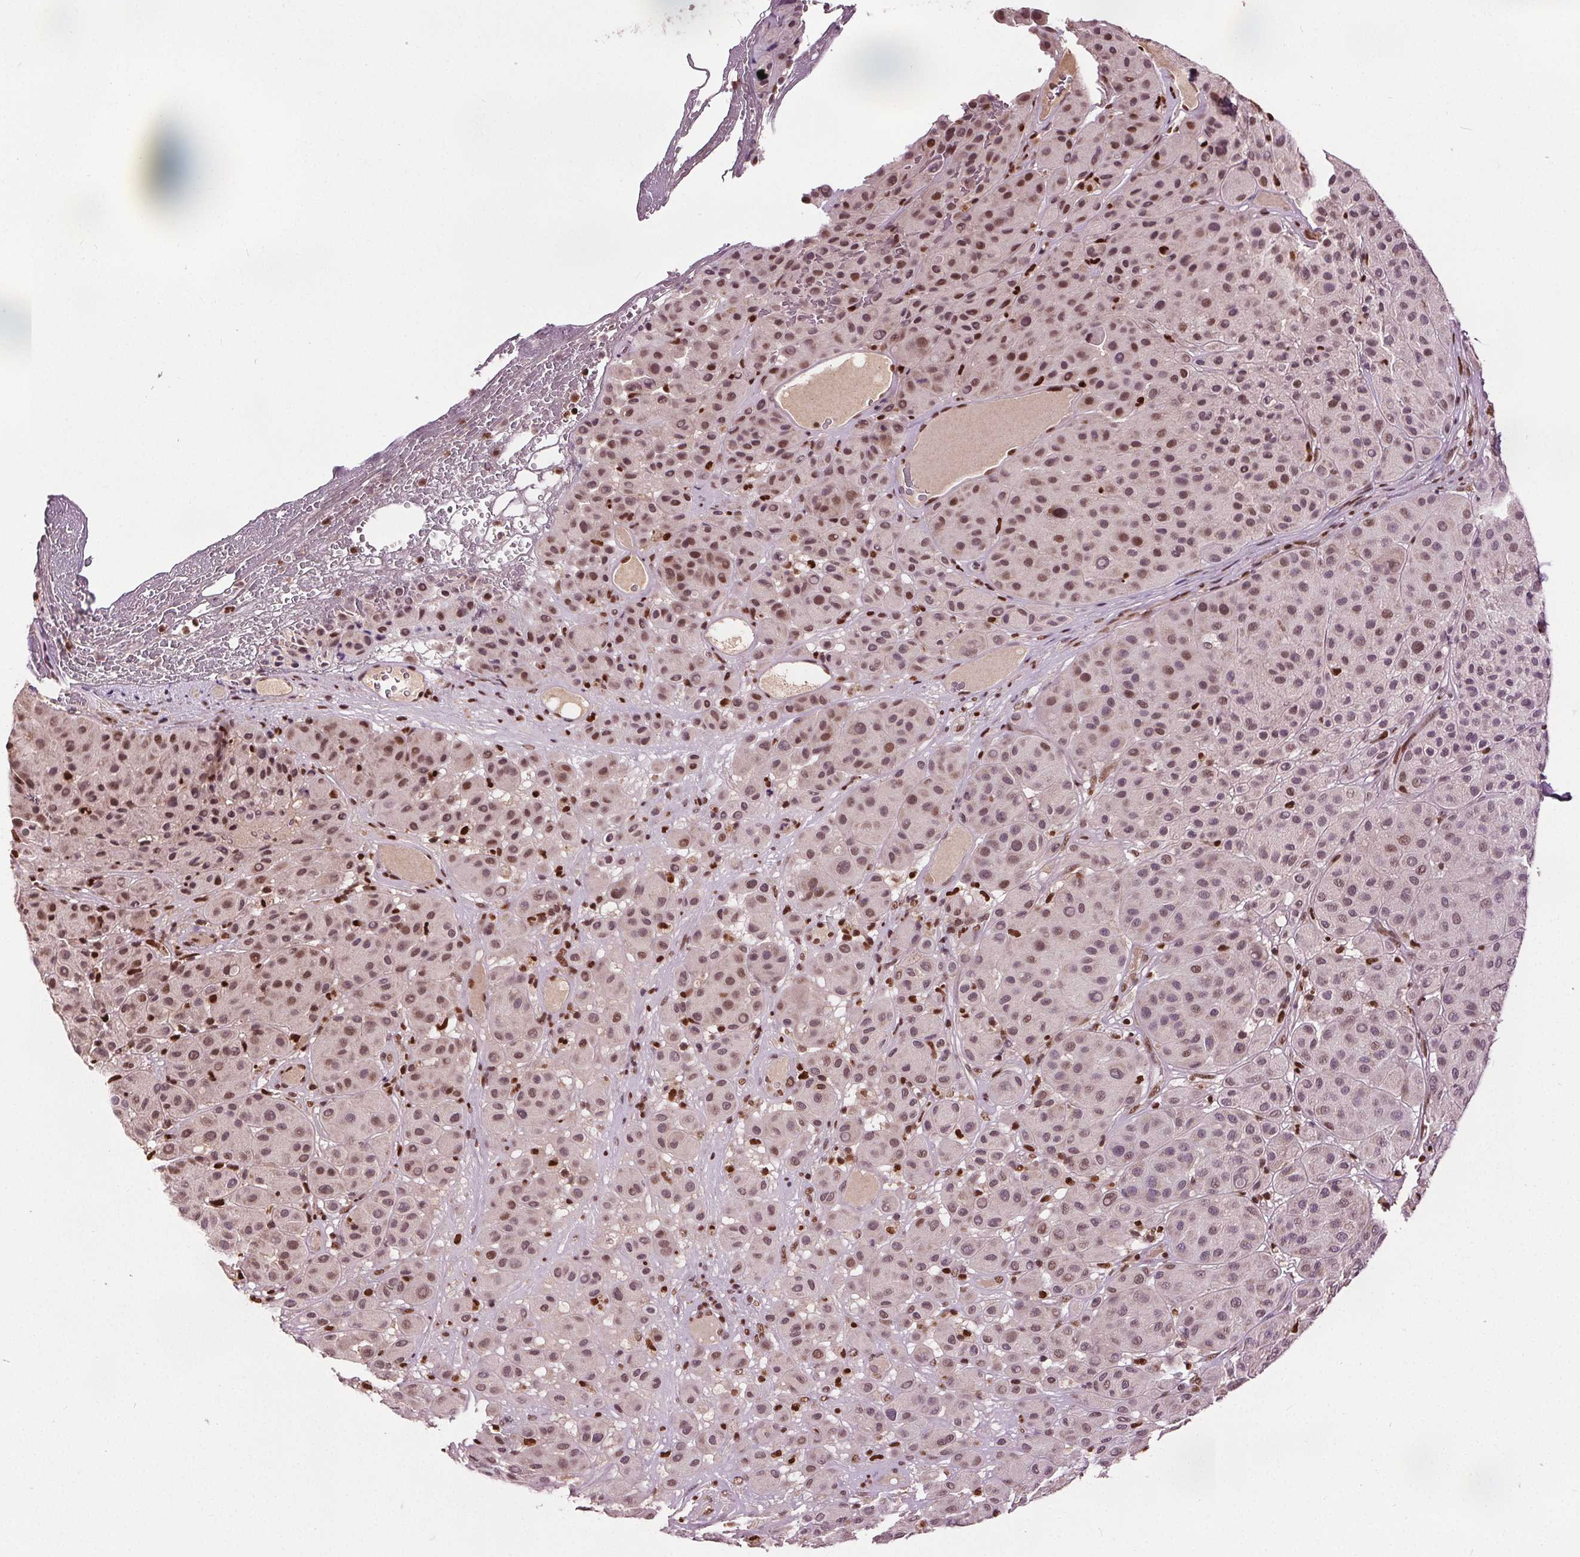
{"staining": {"intensity": "moderate", "quantity": ">75%", "location": "nuclear"}, "tissue": "melanoma", "cell_type": "Tumor cells", "image_type": "cancer", "snomed": [{"axis": "morphology", "description": "Malignant melanoma, Metastatic site"}, {"axis": "topography", "description": "Smooth muscle"}], "caption": "Immunohistochemical staining of human melanoma demonstrates medium levels of moderate nuclear protein positivity in about >75% of tumor cells. (brown staining indicates protein expression, while blue staining denotes nuclei).", "gene": "DDX11", "patient": {"sex": "male", "age": 41}}